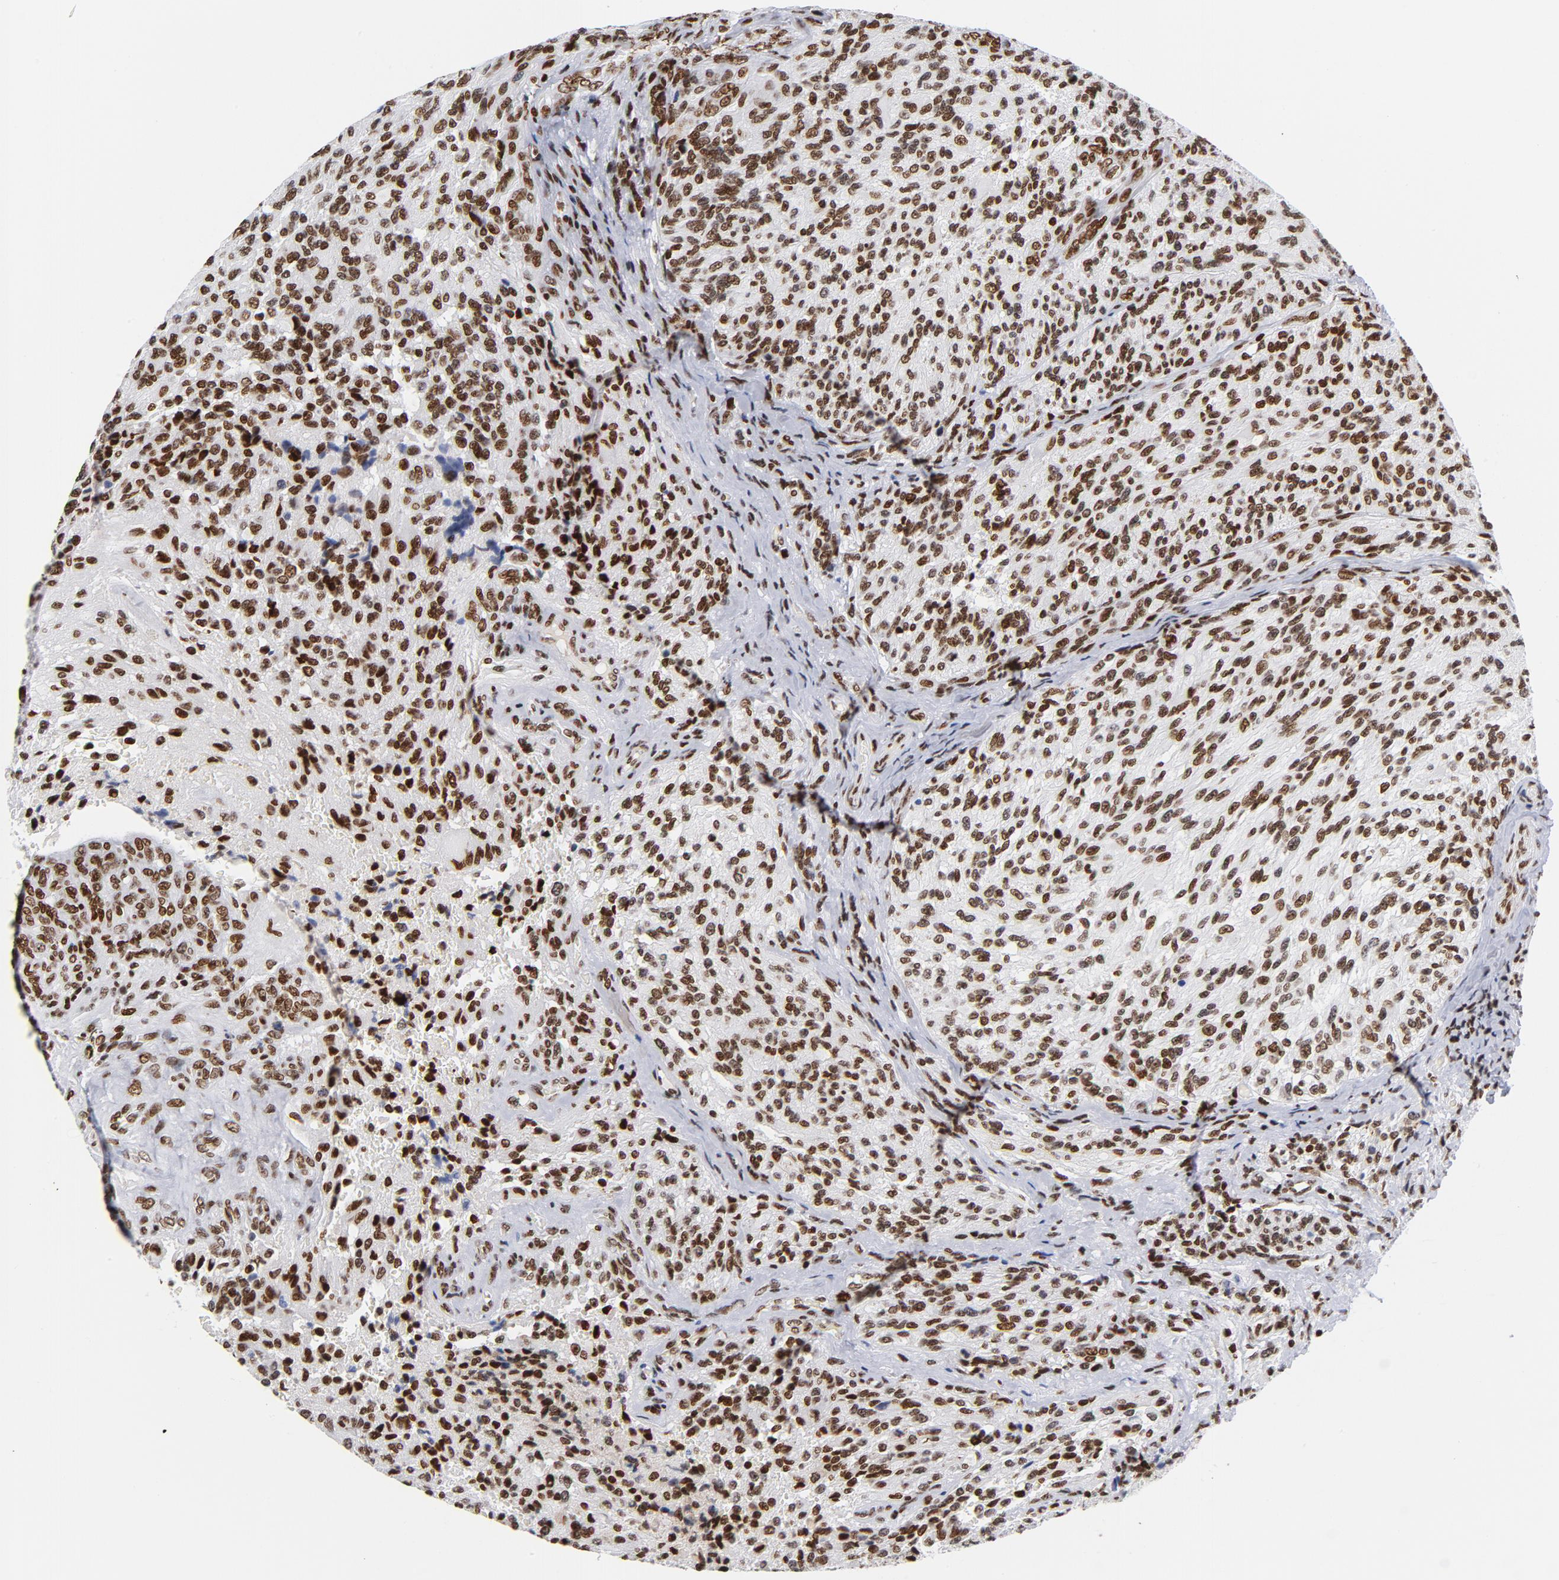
{"staining": {"intensity": "moderate", "quantity": ">75%", "location": "nuclear"}, "tissue": "glioma", "cell_type": "Tumor cells", "image_type": "cancer", "snomed": [{"axis": "morphology", "description": "Normal tissue, NOS"}, {"axis": "morphology", "description": "Glioma, malignant, High grade"}, {"axis": "topography", "description": "Cerebral cortex"}], "caption": "A histopathology image of human malignant glioma (high-grade) stained for a protein exhibits moderate nuclear brown staining in tumor cells. The protein of interest is shown in brown color, while the nuclei are stained blue.", "gene": "TOP2B", "patient": {"sex": "male", "age": 56}}